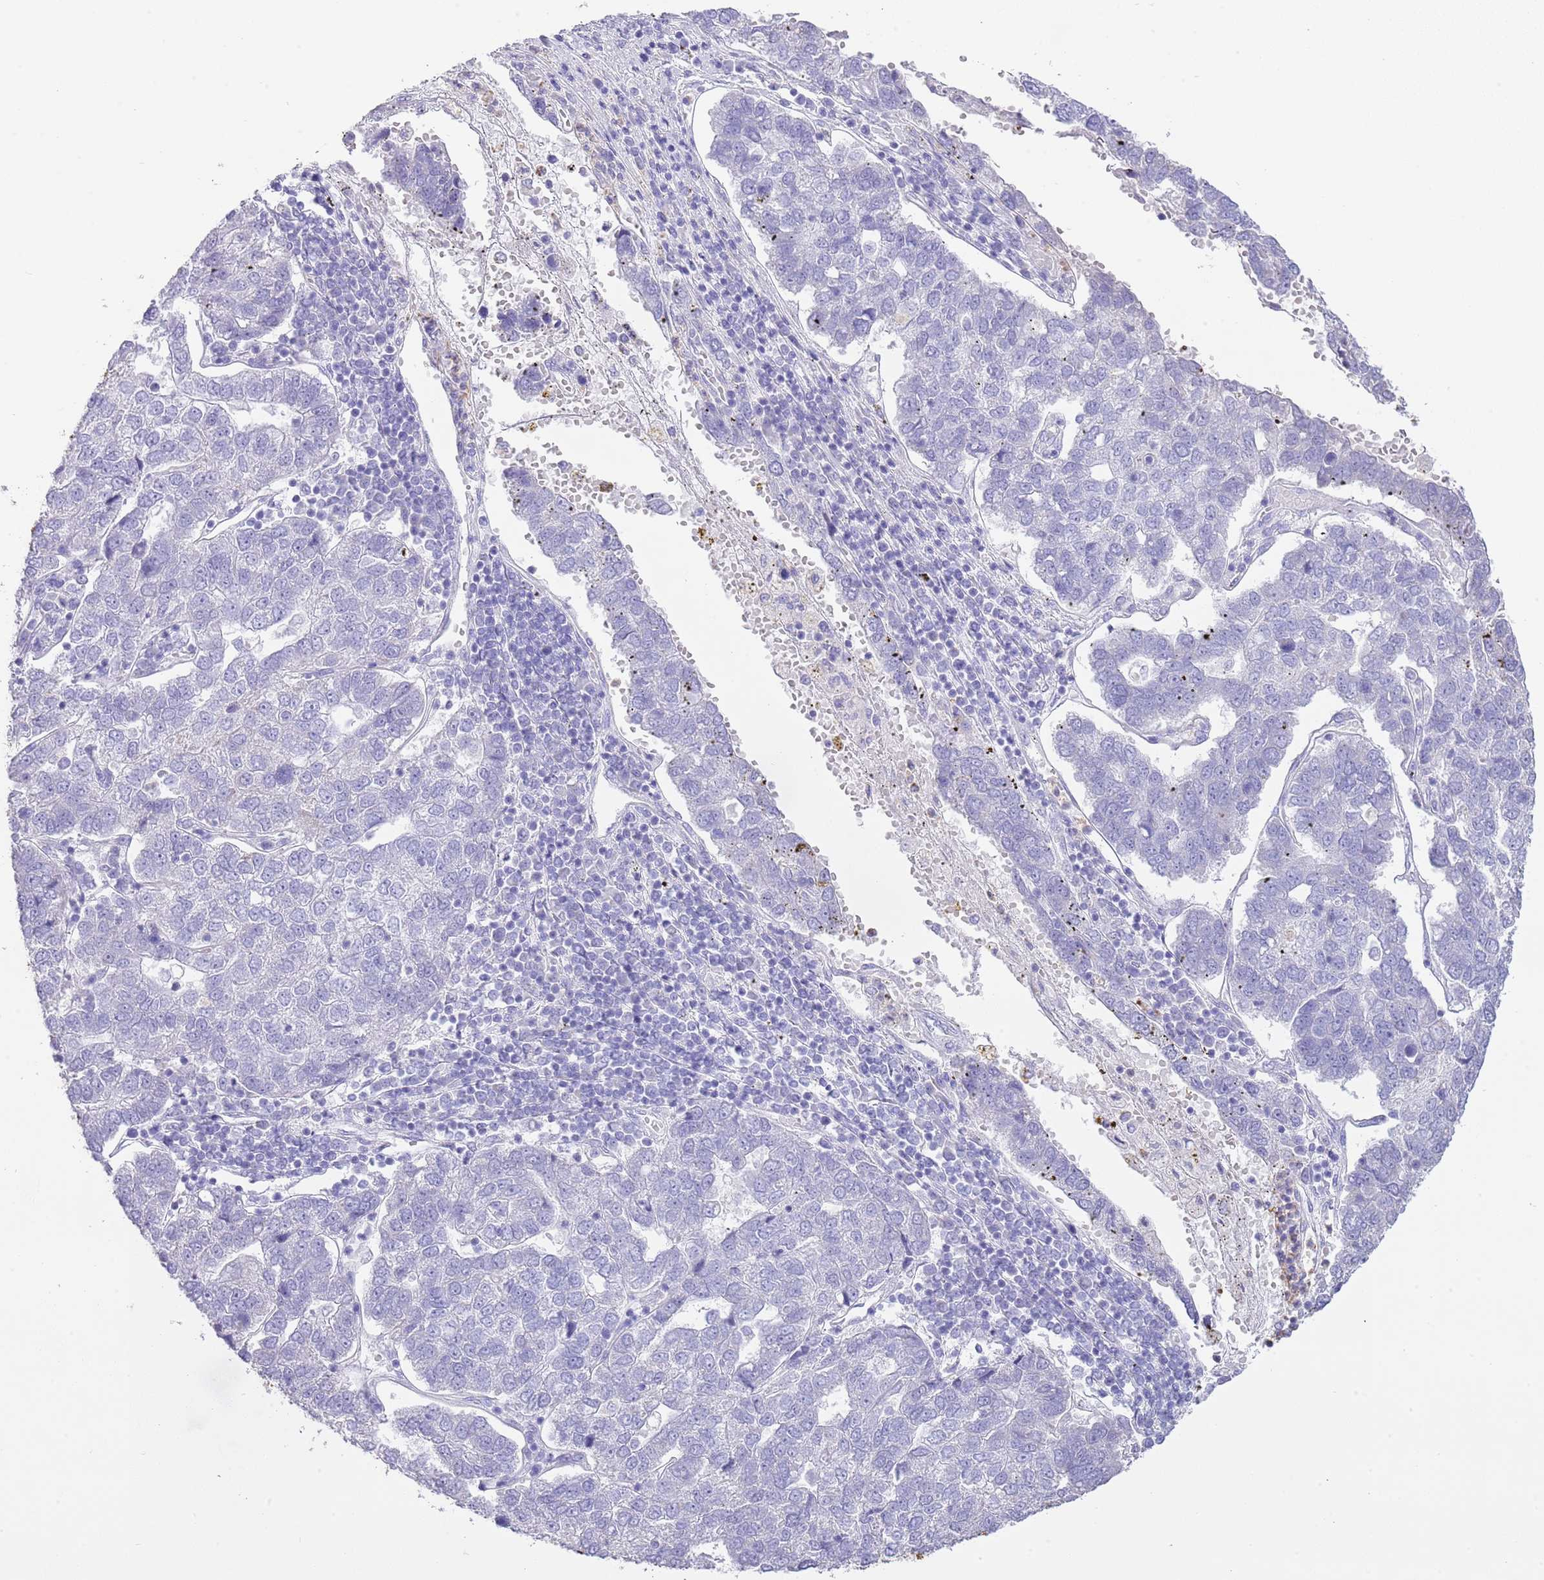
{"staining": {"intensity": "negative", "quantity": "none", "location": "none"}, "tissue": "pancreatic cancer", "cell_type": "Tumor cells", "image_type": "cancer", "snomed": [{"axis": "morphology", "description": "Adenocarcinoma, NOS"}, {"axis": "topography", "description": "Pancreas"}], "caption": "This is an immunohistochemistry photomicrograph of human adenocarcinoma (pancreatic). There is no staining in tumor cells.", "gene": "OR2Z1", "patient": {"sex": "female", "age": 61}}